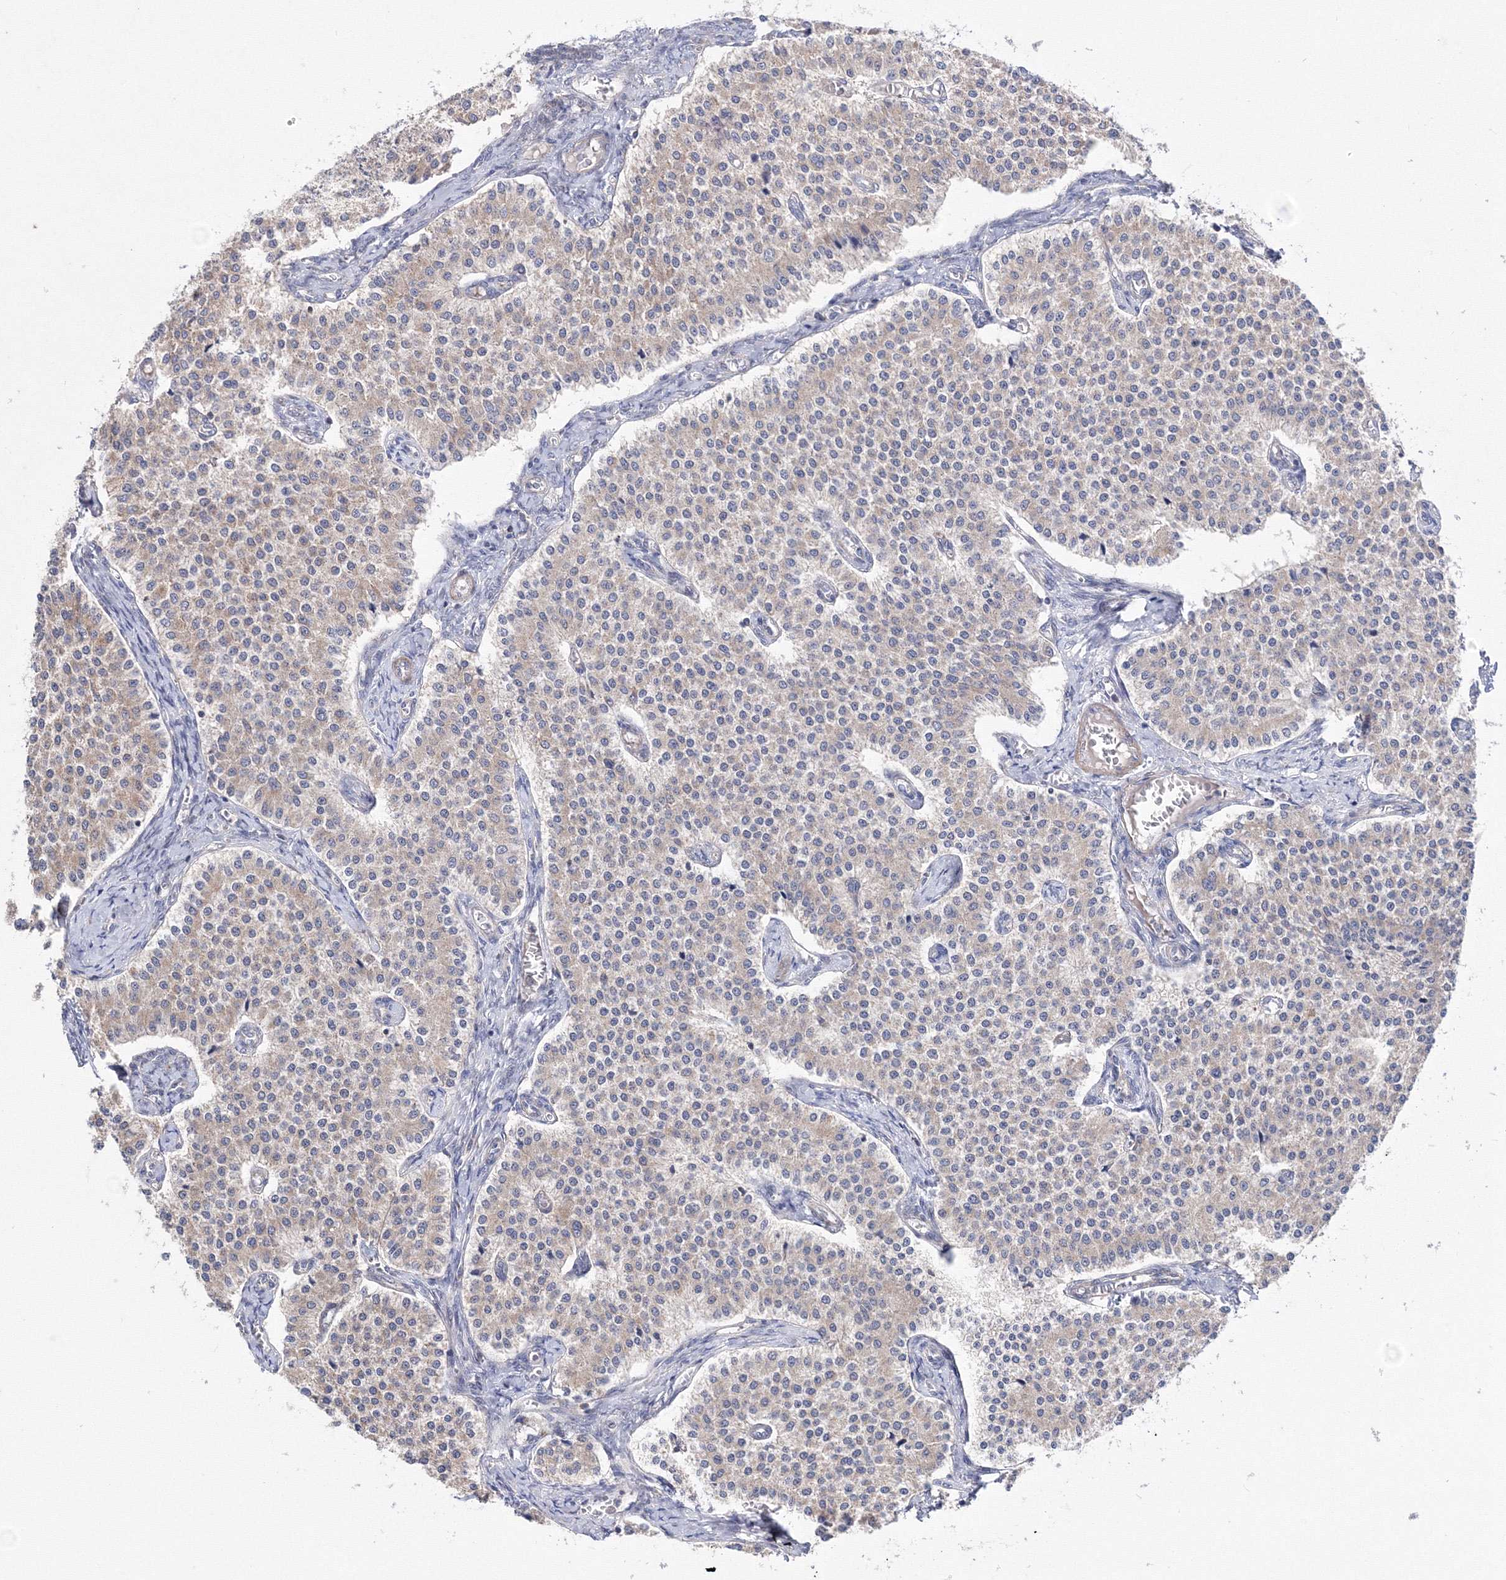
{"staining": {"intensity": "negative", "quantity": "none", "location": "none"}, "tissue": "carcinoid", "cell_type": "Tumor cells", "image_type": "cancer", "snomed": [{"axis": "morphology", "description": "Carcinoid, malignant, NOS"}, {"axis": "topography", "description": "Colon"}], "caption": "Malignant carcinoid stained for a protein using immunohistochemistry (IHC) exhibits no expression tumor cells.", "gene": "PPP2R2B", "patient": {"sex": "female", "age": 52}}